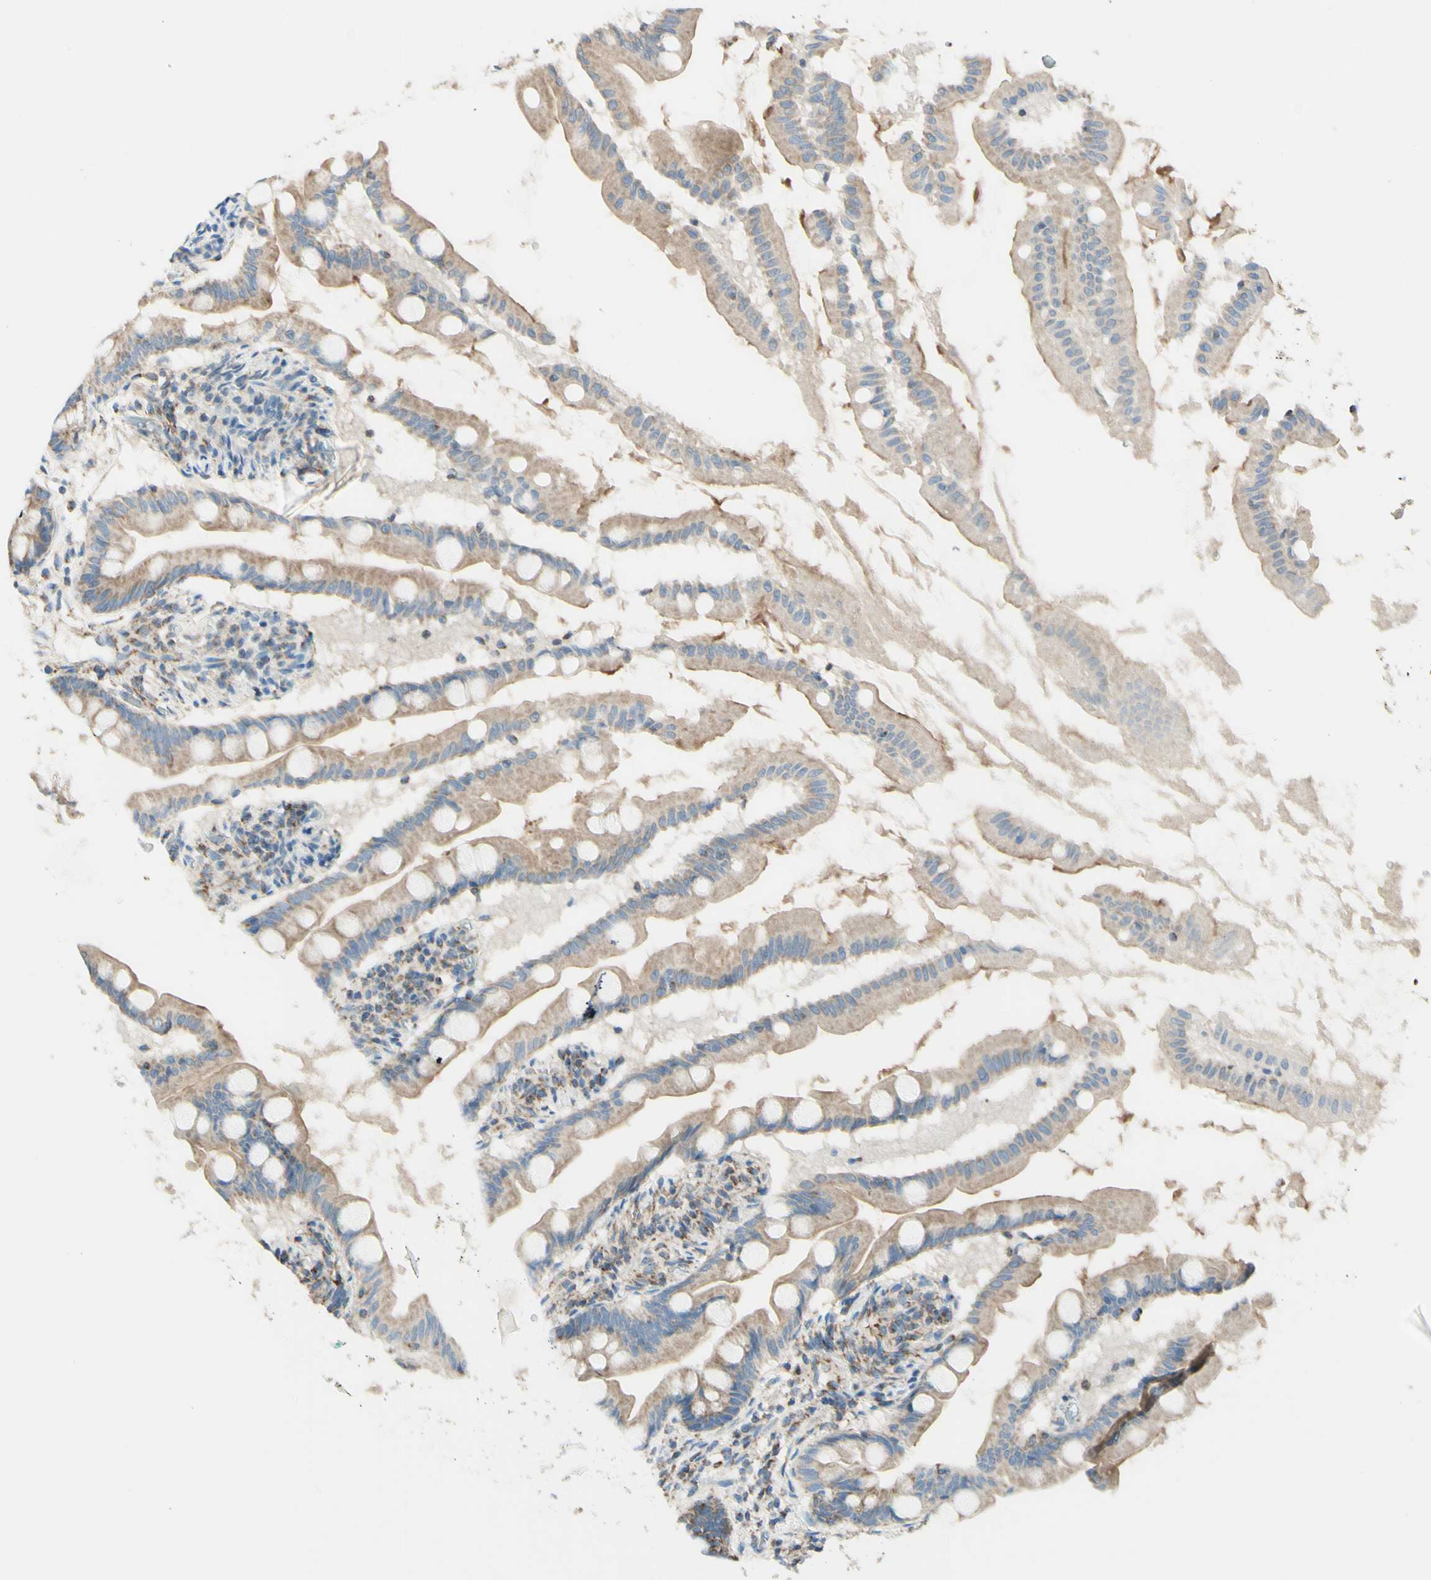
{"staining": {"intensity": "moderate", "quantity": ">75%", "location": "cytoplasmic/membranous"}, "tissue": "small intestine", "cell_type": "Glandular cells", "image_type": "normal", "snomed": [{"axis": "morphology", "description": "Normal tissue, NOS"}, {"axis": "topography", "description": "Small intestine"}], "caption": "High-power microscopy captured an immunohistochemistry (IHC) micrograph of benign small intestine, revealing moderate cytoplasmic/membranous expression in about >75% of glandular cells. (Stains: DAB (3,3'-diaminobenzidine) in brown, nuclei in blue, Microscopy: brightfield microscopy at high magnification).", "gene": "ARMC10", "patient": {"sex": "female", "age": 56}}